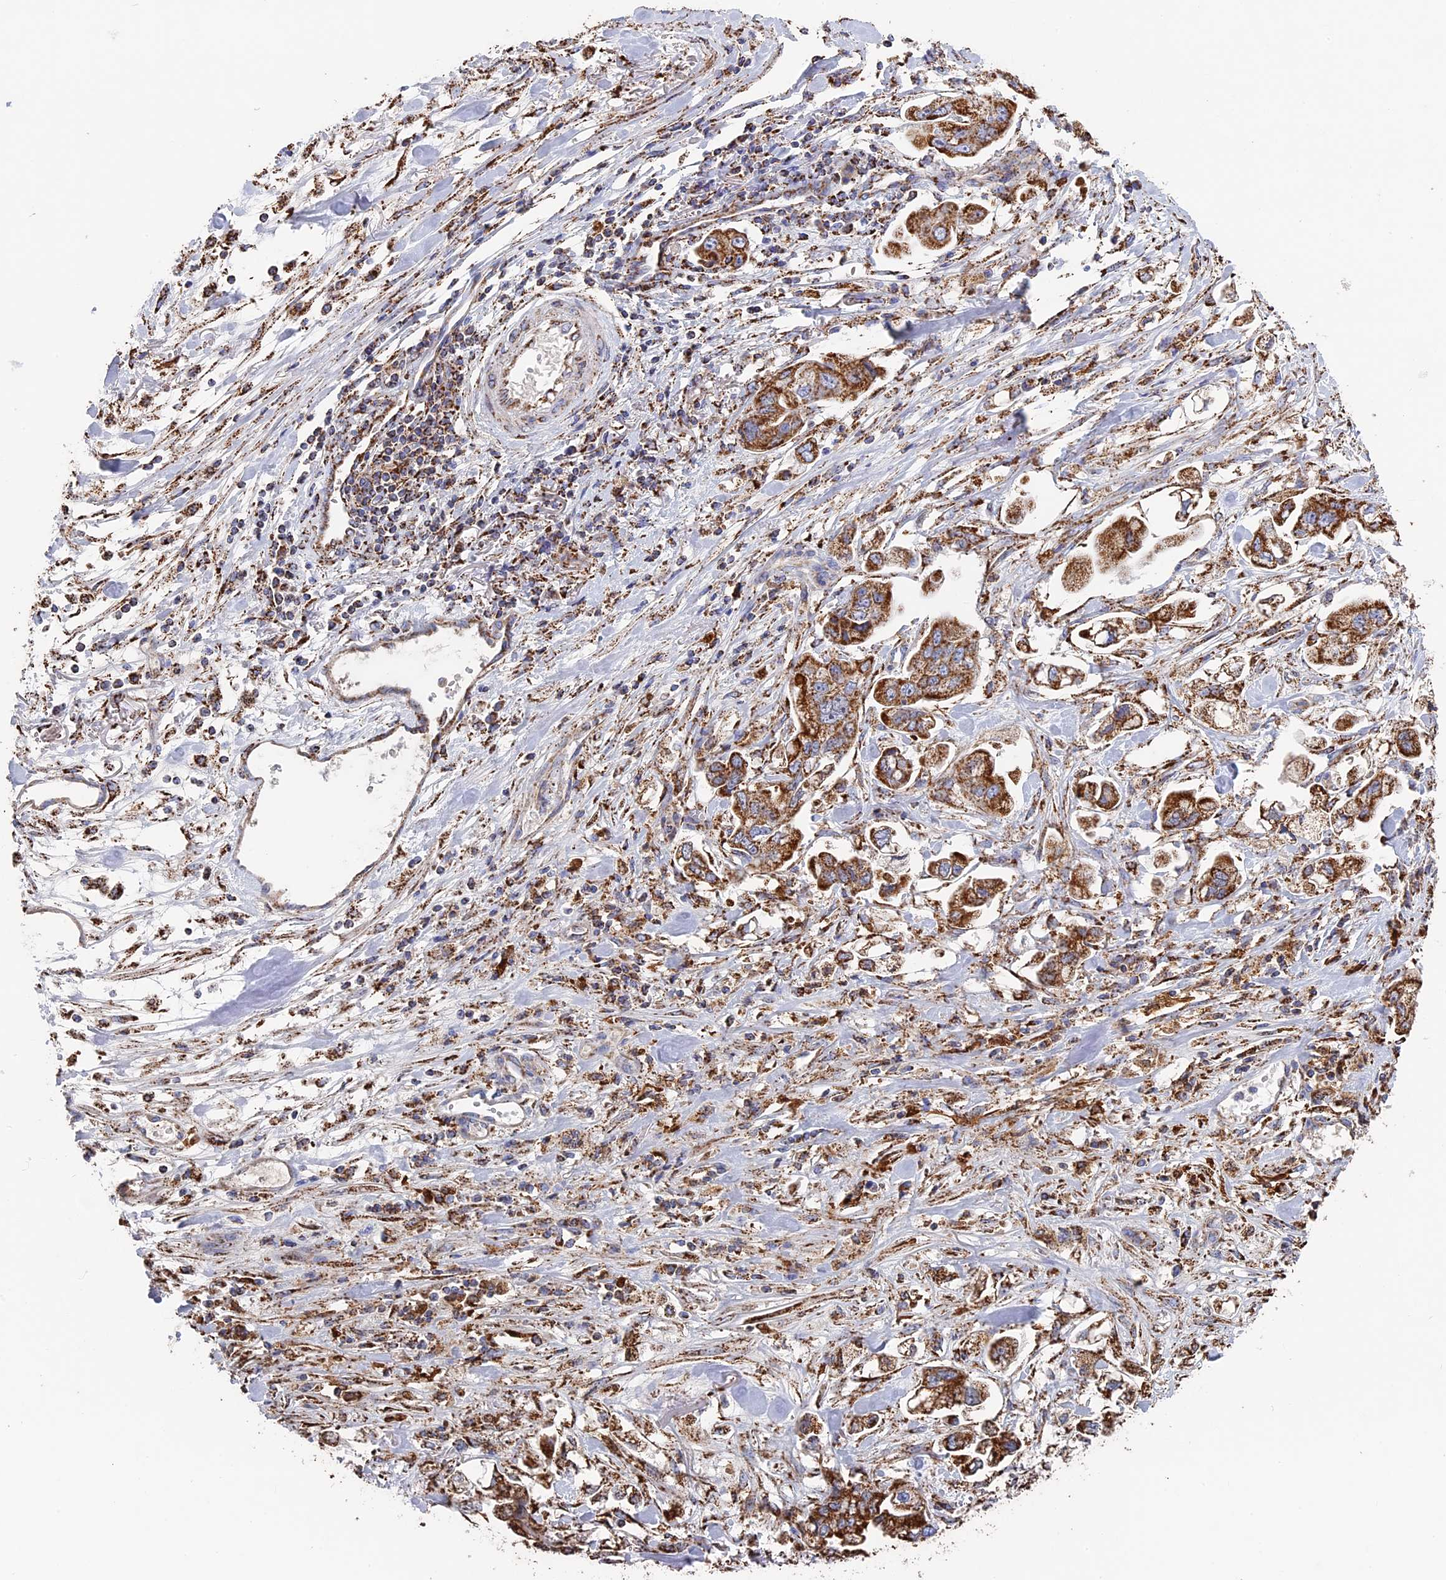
{"staining": {"intensity": "strong", "quantity": ">75%", "location": "cytoplasmic/membranous"}, "tissue": "stomach cancer", "cell_type": "Tumor cells", "image_type": "cancer", "snomed": [{"axis": "morphology", "description": "Adenocarcinoma, NOS"}, {"axis": "topography", "description": "Stomach"}], "caption": "The immunohistochemical stain labels strong cytoplasmic/membranous expression in tumor cells of stomach adenocarcinoma tissue. The protein is stained brown, and the nuclei are stained in blue (DAB (3,3'-diaminobenzidine) IHC with brightfield microscopy, high magnification).", "gene": "SEC24D", "patient": {"sex": "male", "age": 62}}